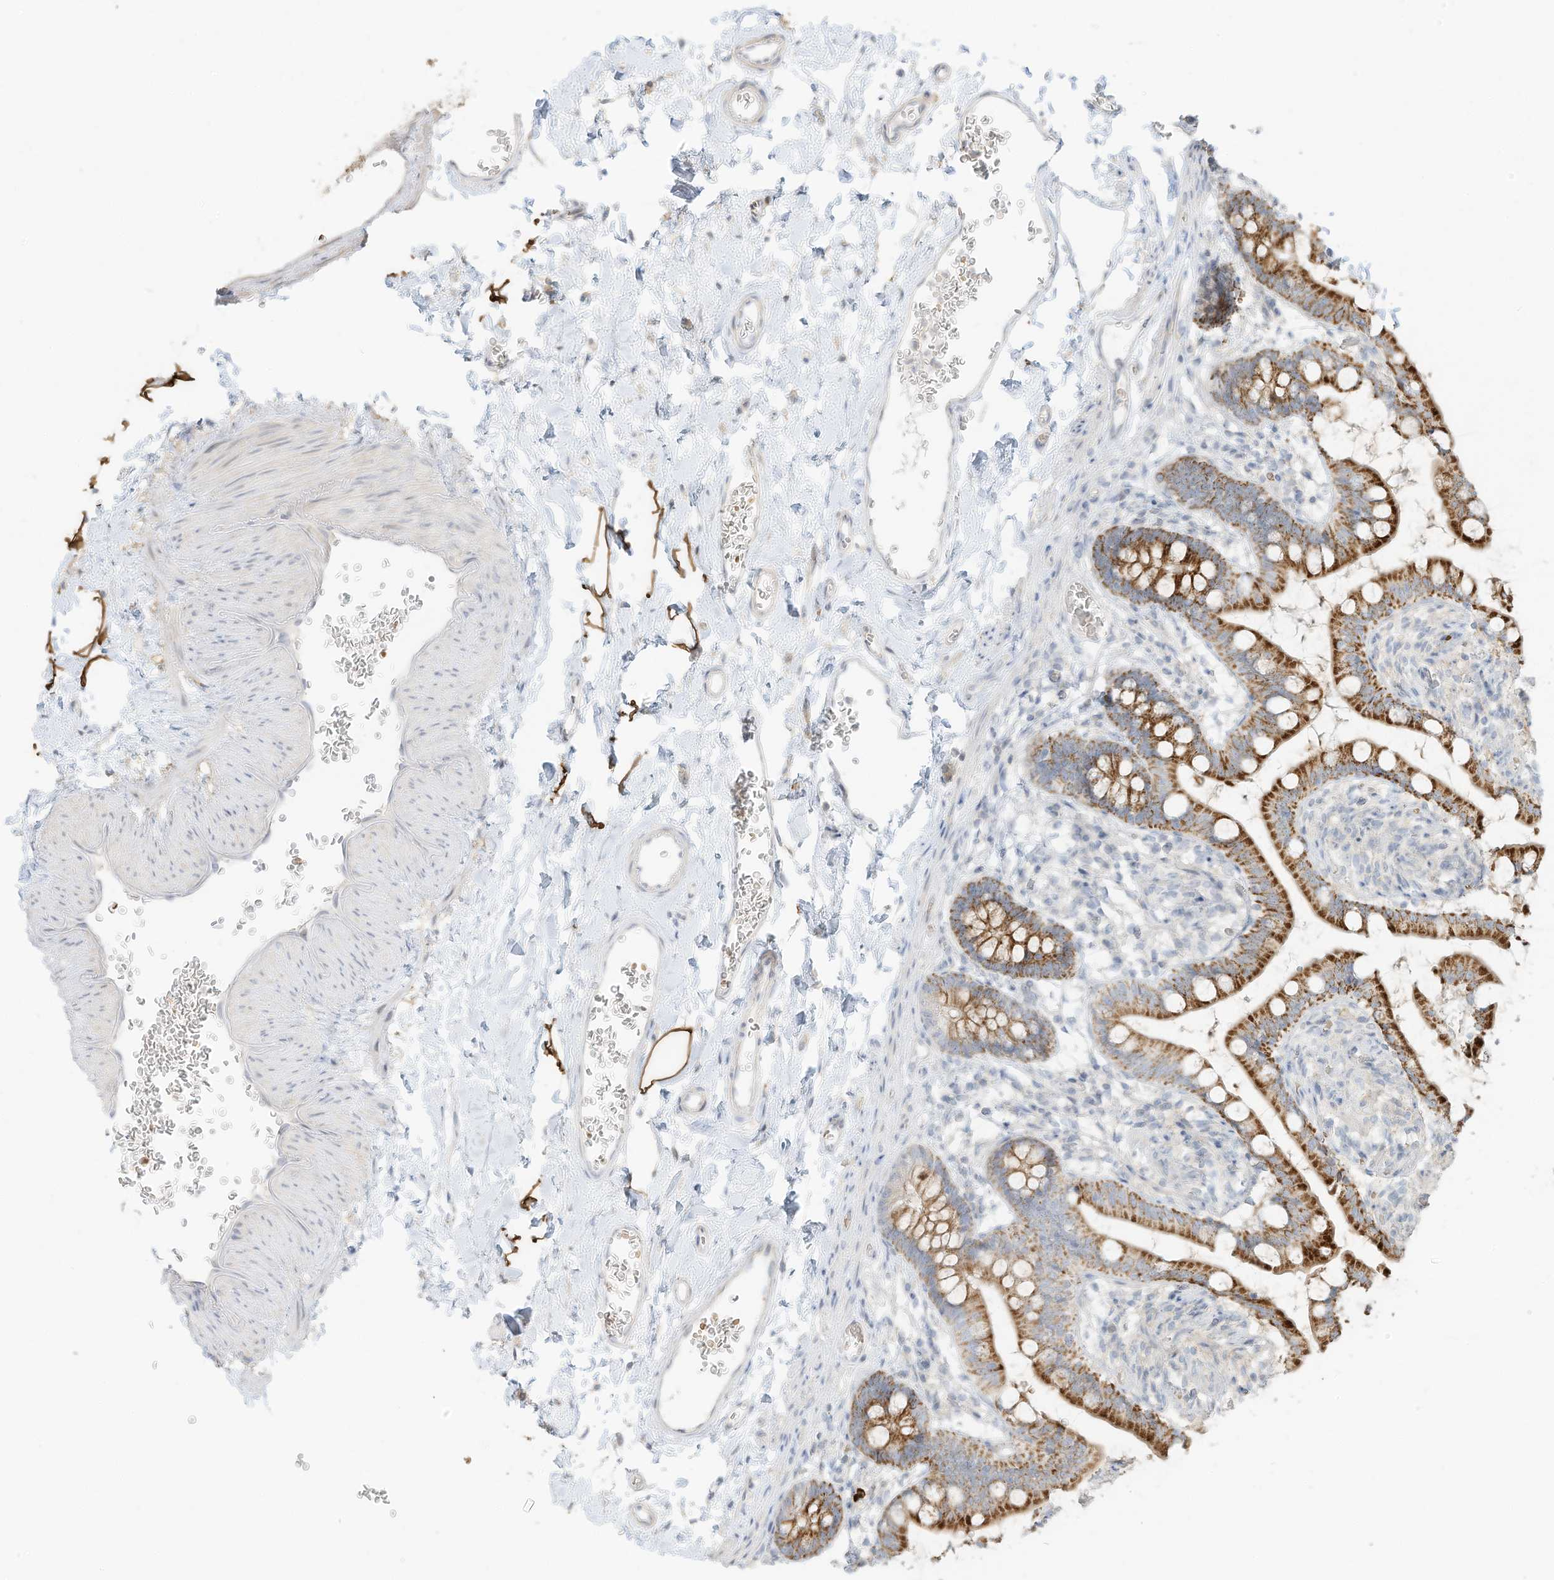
{"staining": {"intensity": "strong", "quantity": ">75%", "location": "cytoplasmic/membranous"}, "tissue": "small intestine", "cell_type": "Glandular cells", "image_type": "normal", "snomed": [{"axis": "morphology", "description": "Normal tissue, NOS"}, {"axis": "topography", "description": "Small intestine"}], "caption": "Normal small intestine reveals strong cytoplasmic/membranous positivity in approximately >75% of glandular cells.", "gene": "OFD1", "patient": {"sex": "male", "age": 52}}